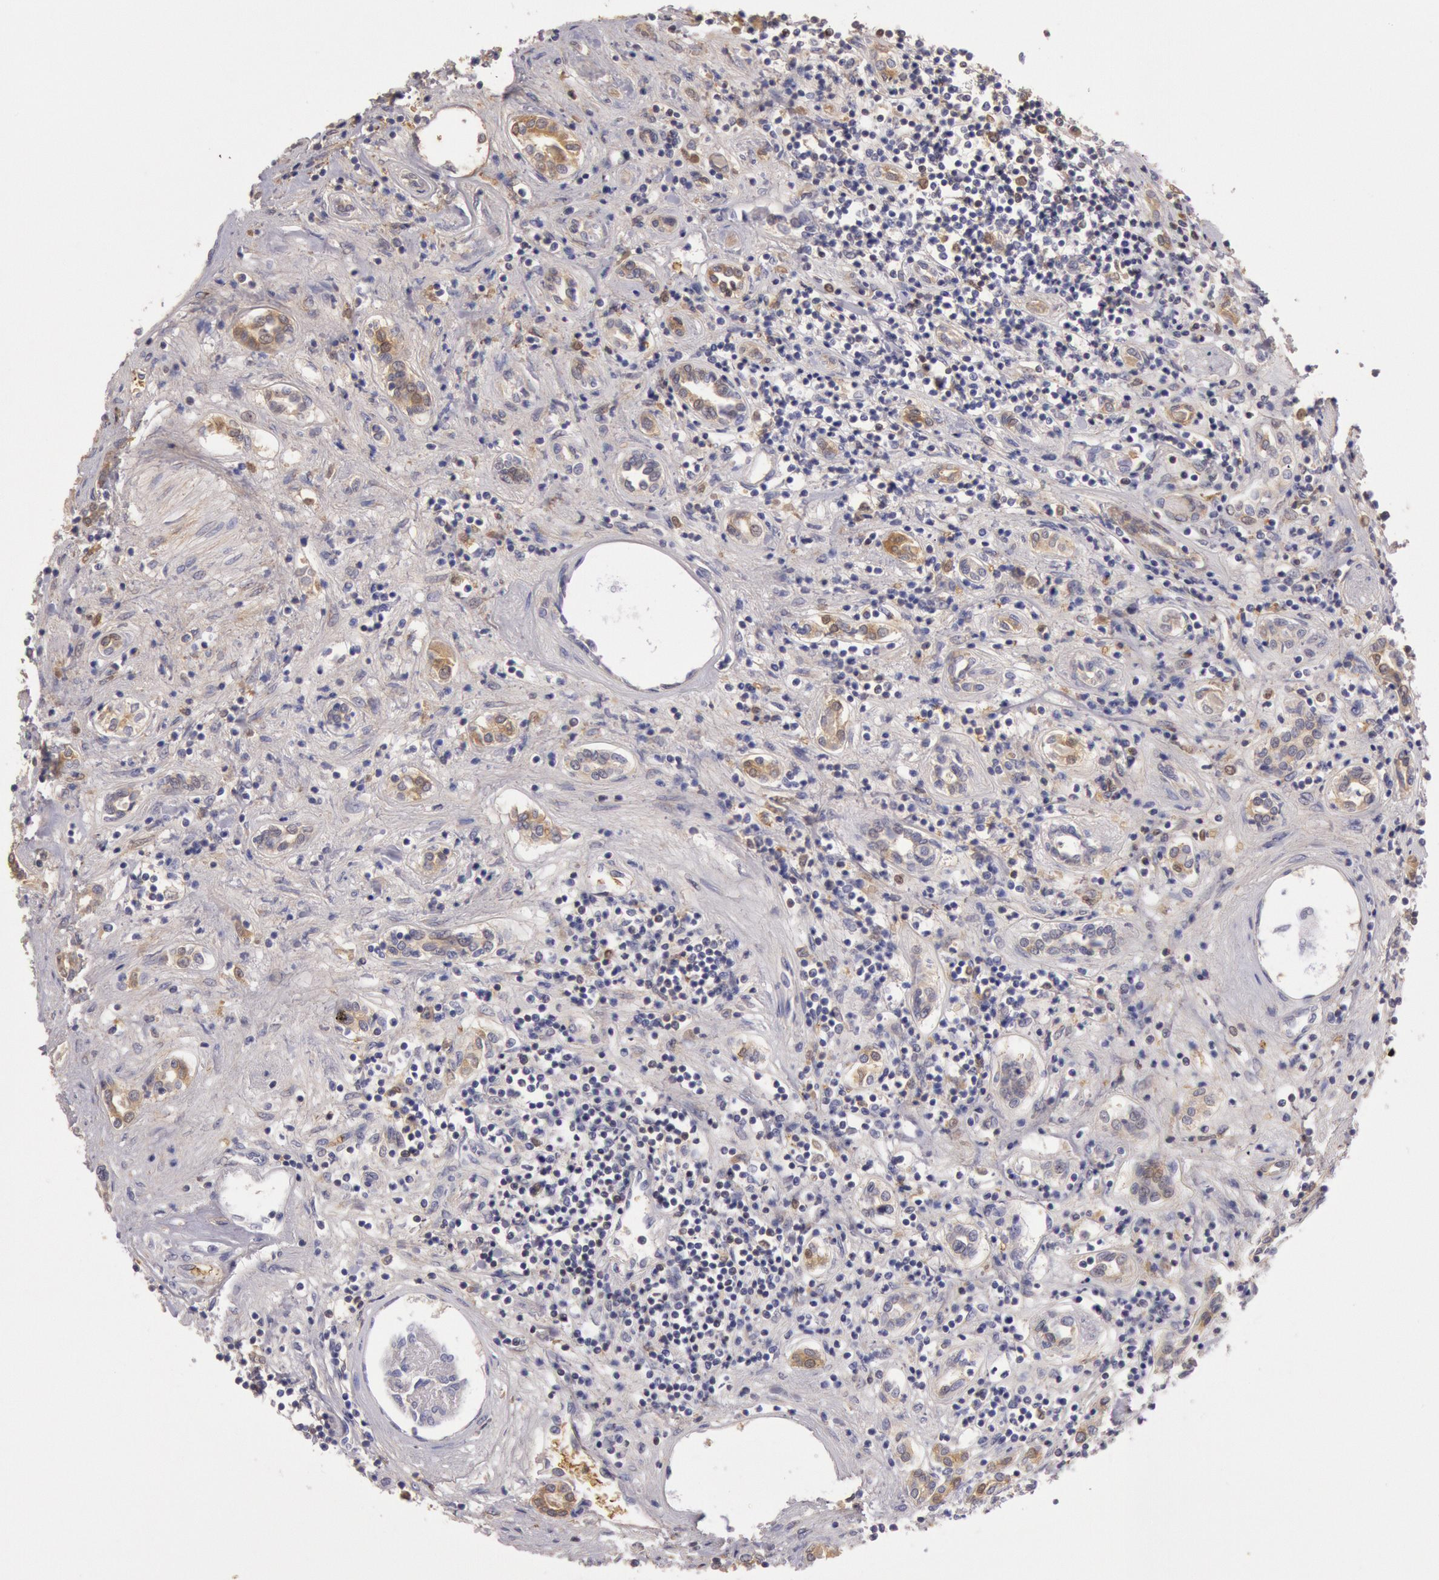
{"staining": {"intensity": "weak", "quantity": "25%-75%", "location": "cytoplasmic/membranous"}, "tissue": "renal cancer", "cell_type": "Tumor cells", "image_type": "cancer", "snomed": [{"axis": "morphology", "description": "Adenocarcinoma, NOS"}, {"axis": "topography", "description": "Kidney"}], "caption": "IHC micrograph of neoplastic tissue: renal adenocarcinoma stained using immunohistochemistry exhibits low levels of weak protein expression localized specifically in the cytoplasmic/membranous of tumor cells, appearing as a cytoplasmic/membranous brown color.", "gene": "C1R", "patient": {"sex": "male", "age": 57}}